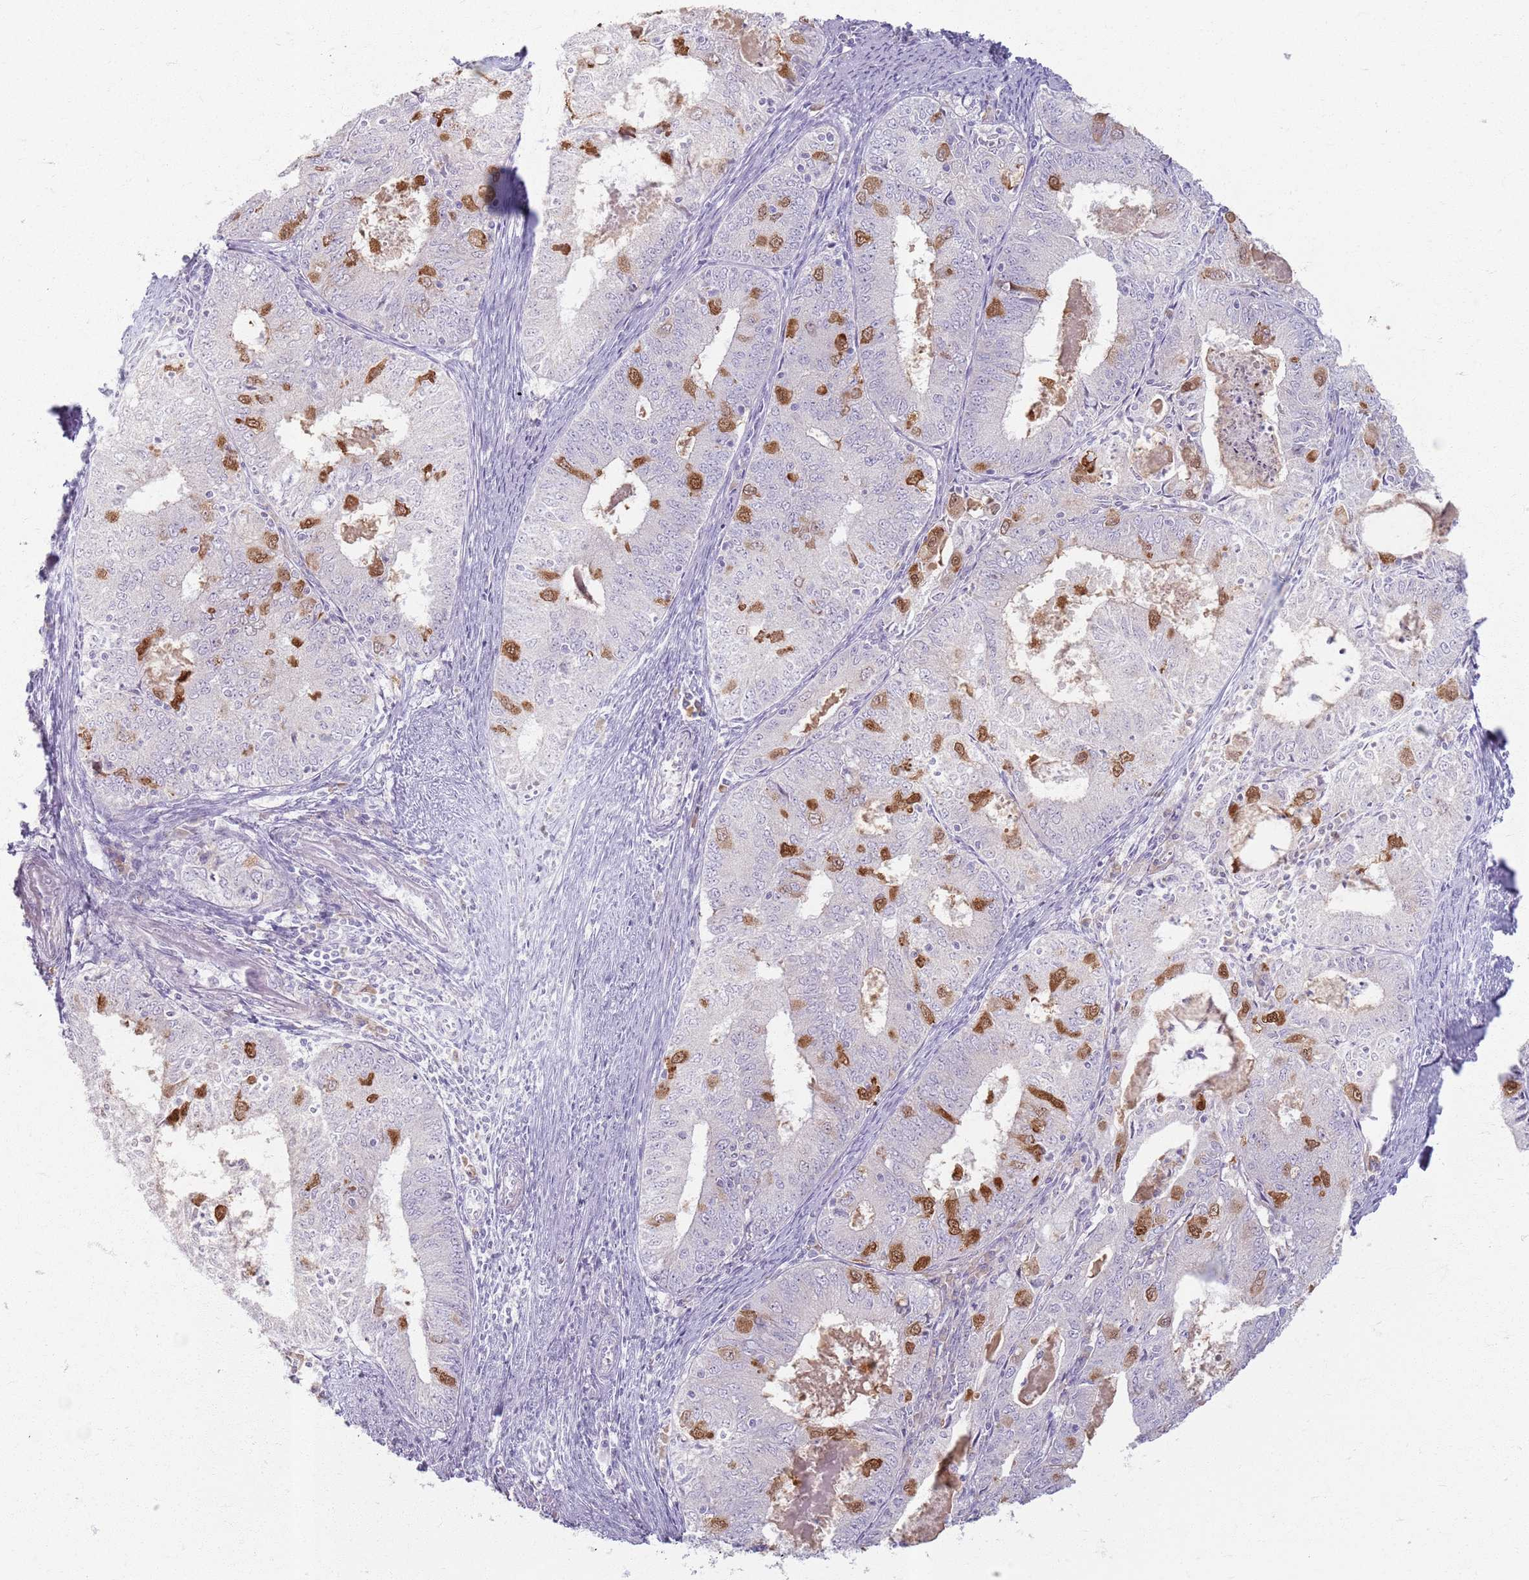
{"staining": {"intensity": "strong", "quantity": "<25%", "location": "cytoplasmic/membranous"}, "tissue": "endometrial cancer", "cell_type": "Tumor cells", "image_type": "cancer", "snomed": [{"axis": "morphology", "description": "Adenocarcinoma, NOS"}, {"axis": "topography", "description": "Endometrium"}], "caption": "Immunohistochemical staining of endometrial cancer (adenocarcinoma) demonstrates medium levels of strong cytoplasmic/membranous expression in approximately <25% of tumor cells.", "gene": "CRIPT", "patient": {"sex": "female", "age": 57}}